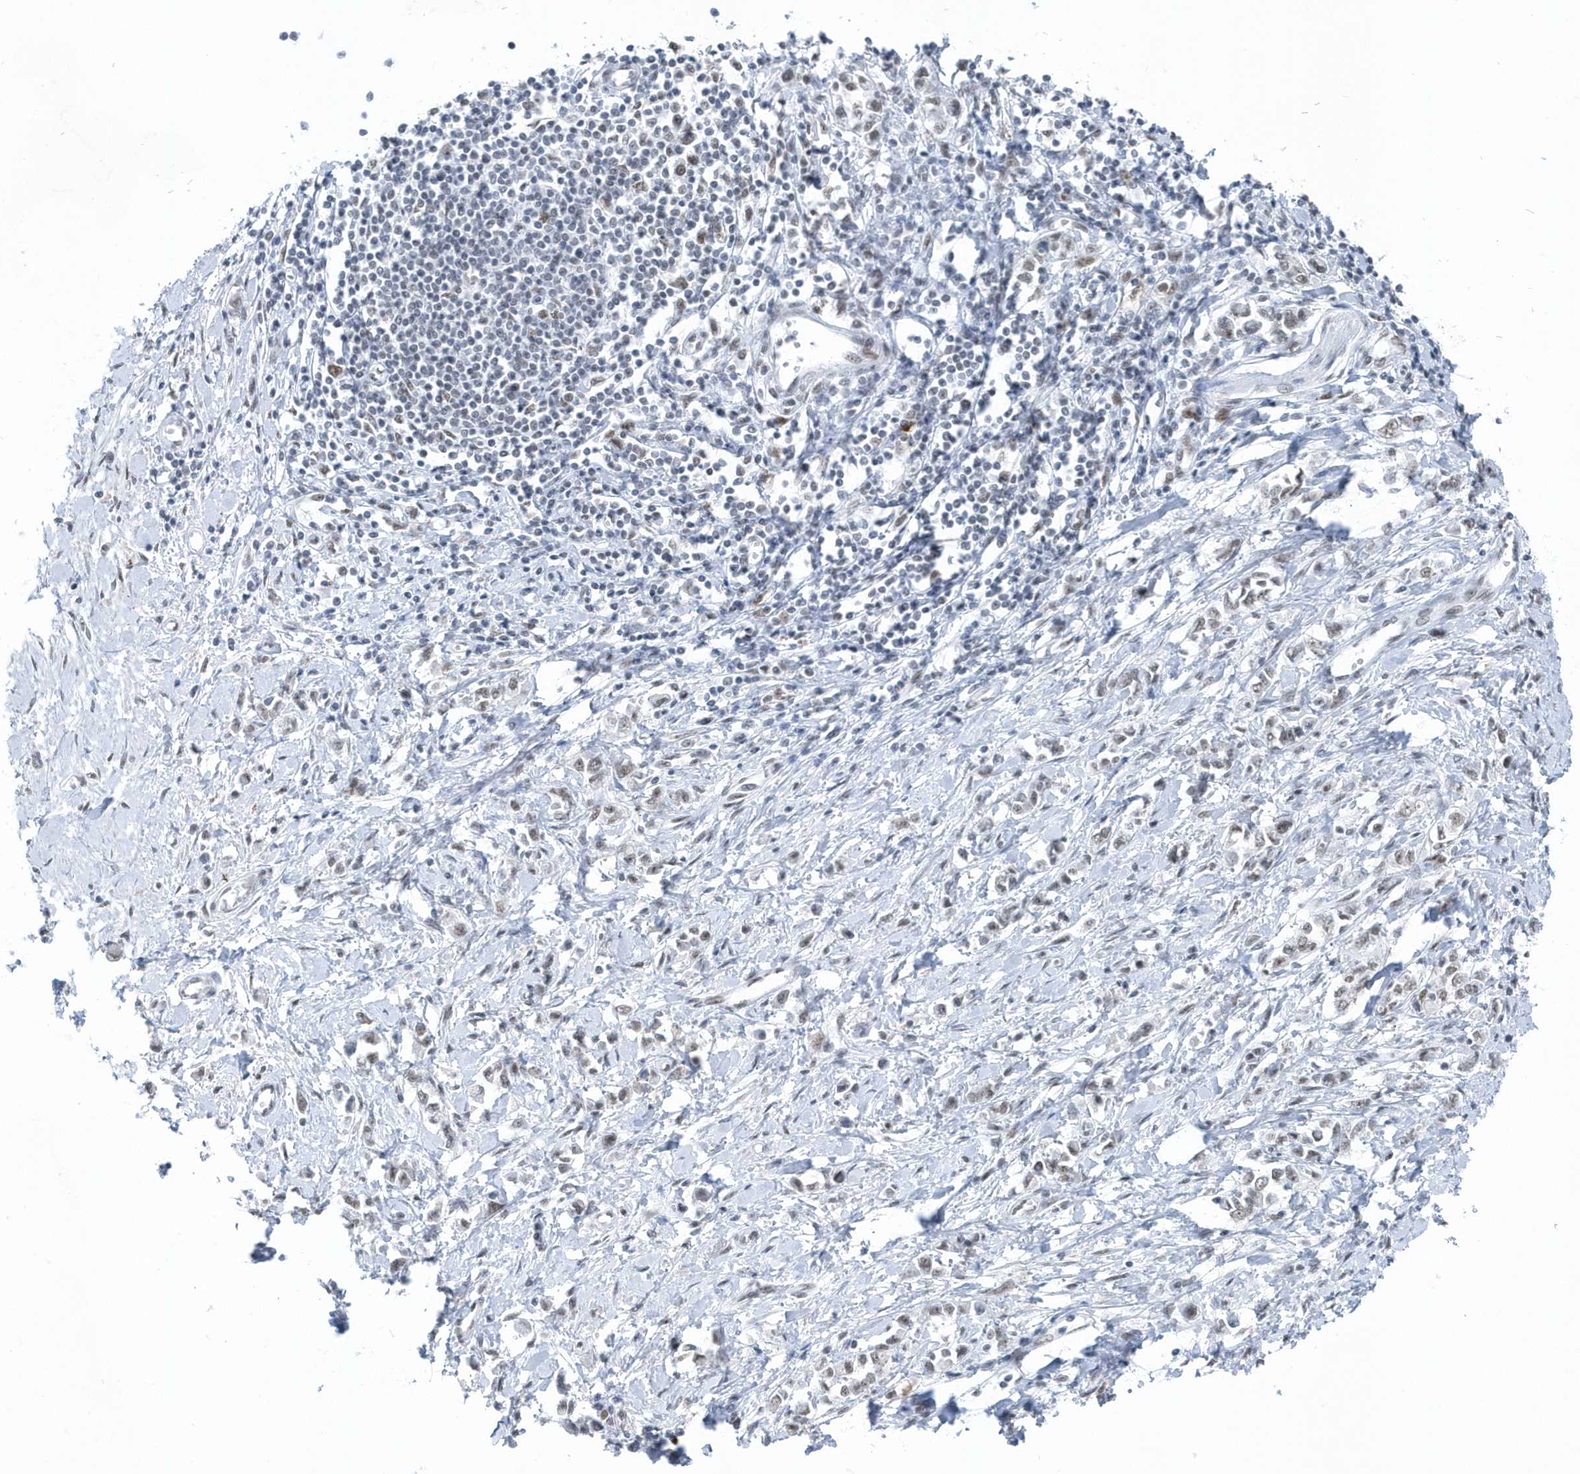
{"staining": {"intensity": "moderate", "quantity": "25%-75%", "location": "nuclear"}, "tissue": "stomach cancer", "cell_type": "Tumor cells", "image_type": "cancer", "snomed": [{"axis": "morphology", "description": "Adenocarcinoma, NOS"}, {"axis": "topography", "description": "Stomach"}], "caption": "About 25%-75% of tumor cells in stomach cancer (adenocarcinoma) reveal moderate nuclear protein staining as visualized by brown immunohistochemical staining.", "gene": "FIP1L1", "patient": {"sex": "female", "age": 76}}